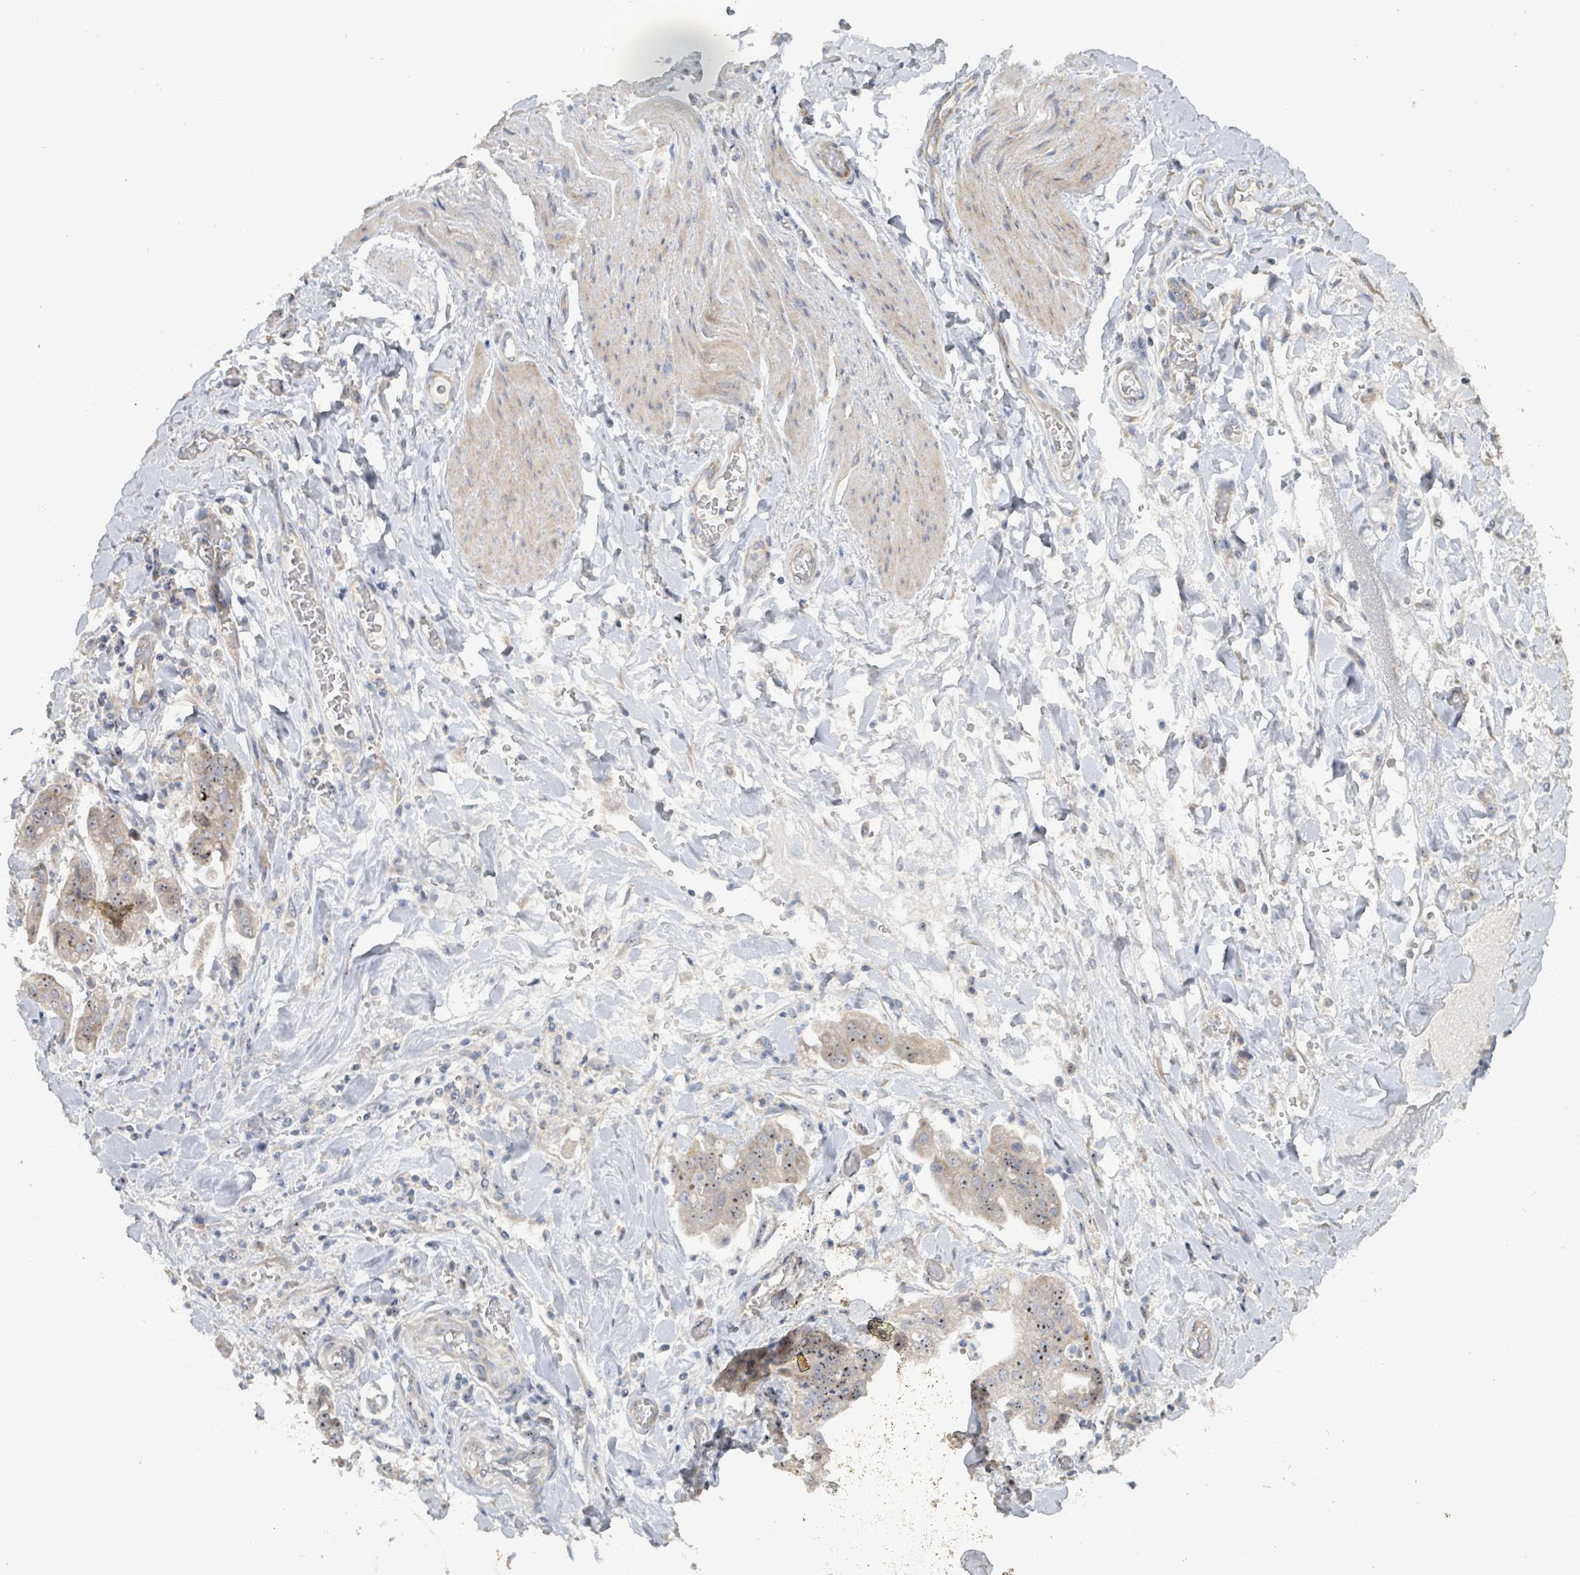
{"staining": {"intensity": "weak", "quantity": ">75%", "location": "cytoplasmic/membranous,nuclear"}, "tissue": "stomach cancer", "cell_type": "Tumor cells", "image_type": "cancer", "snomed": [{"axis": "morphology", "description": "Adenocarcinoma, NOS"}, {"axis": "topography", "description": "Stomach"}], "caption": "Immunohistochemistry (IHC) staining of stomach adenocarcinoma, which exhibits low levels of weak cytoplasmic/membranous and nuclear expression in about >75% of tumor cells indicating weak cytoplasmic/membranous and nuclear protein expression. The staining was performed using DAB (brown) for protein detection and nuclei were counterstained in hematoxylin (blue).", "gene": "RPL32", "patient": {"sex": "male", "age": 62}}